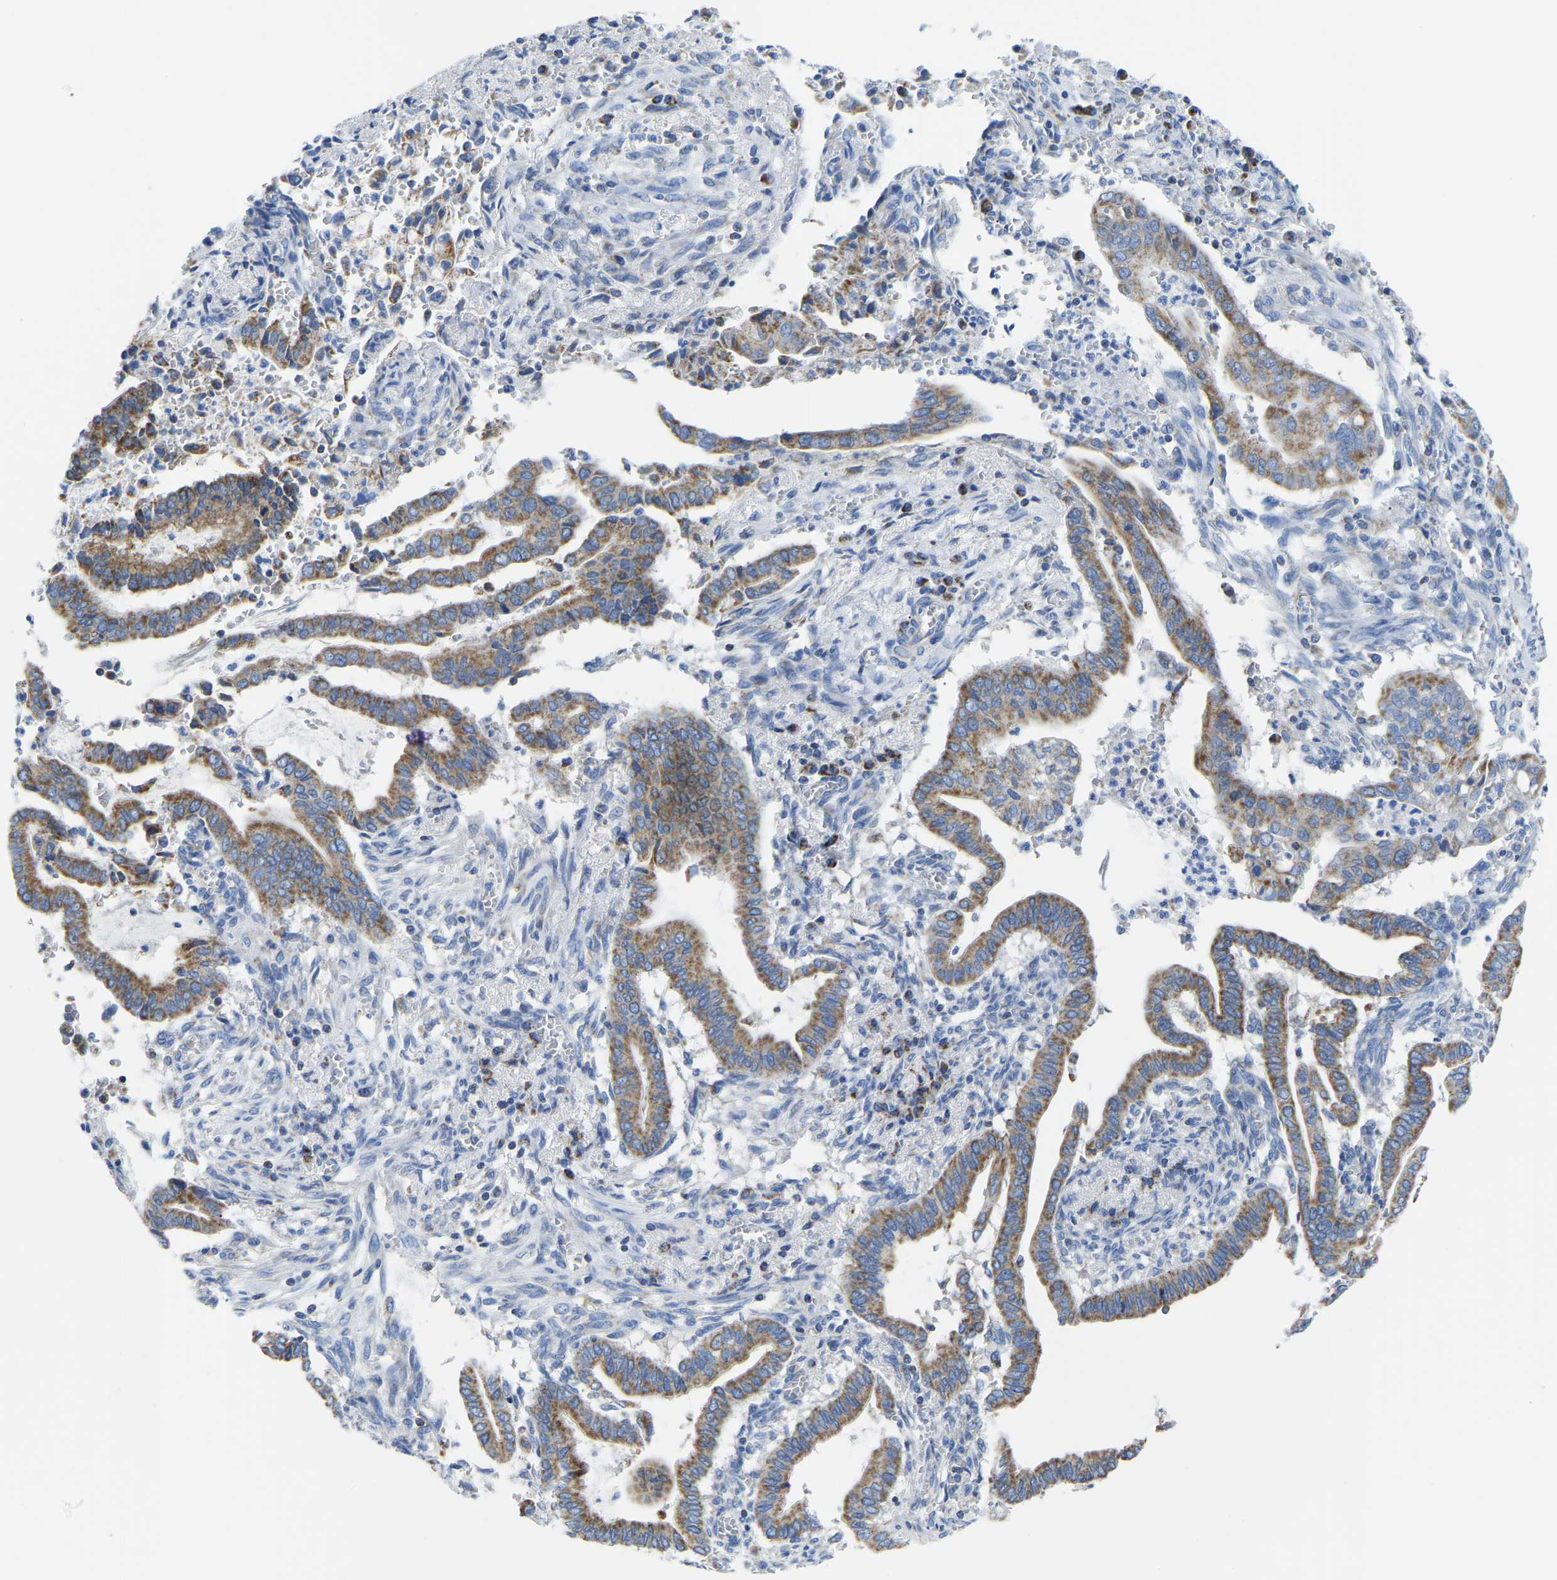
{"staining": {"intensity": "moderate", "quantity": ">75%", "location": "cytoplasmic/membranous"}, "tissue": "cervical cancer", "cell_type": "Tumor cells", "image_type": "cancer", "snomed": [{"axis": "morphology", "description": "Adenocarcinoma, NOS"}, {"axis": "topography", "description": "Cervix"}], "caption": "Immunohistochemical staining of human adenocarcinoma (cervical) shows moderate cytoplasmic/membranous protein expression in about >75% of tumor cells.", "gene": "ETFA", "patient": {"sex": "female", "age": 44}}